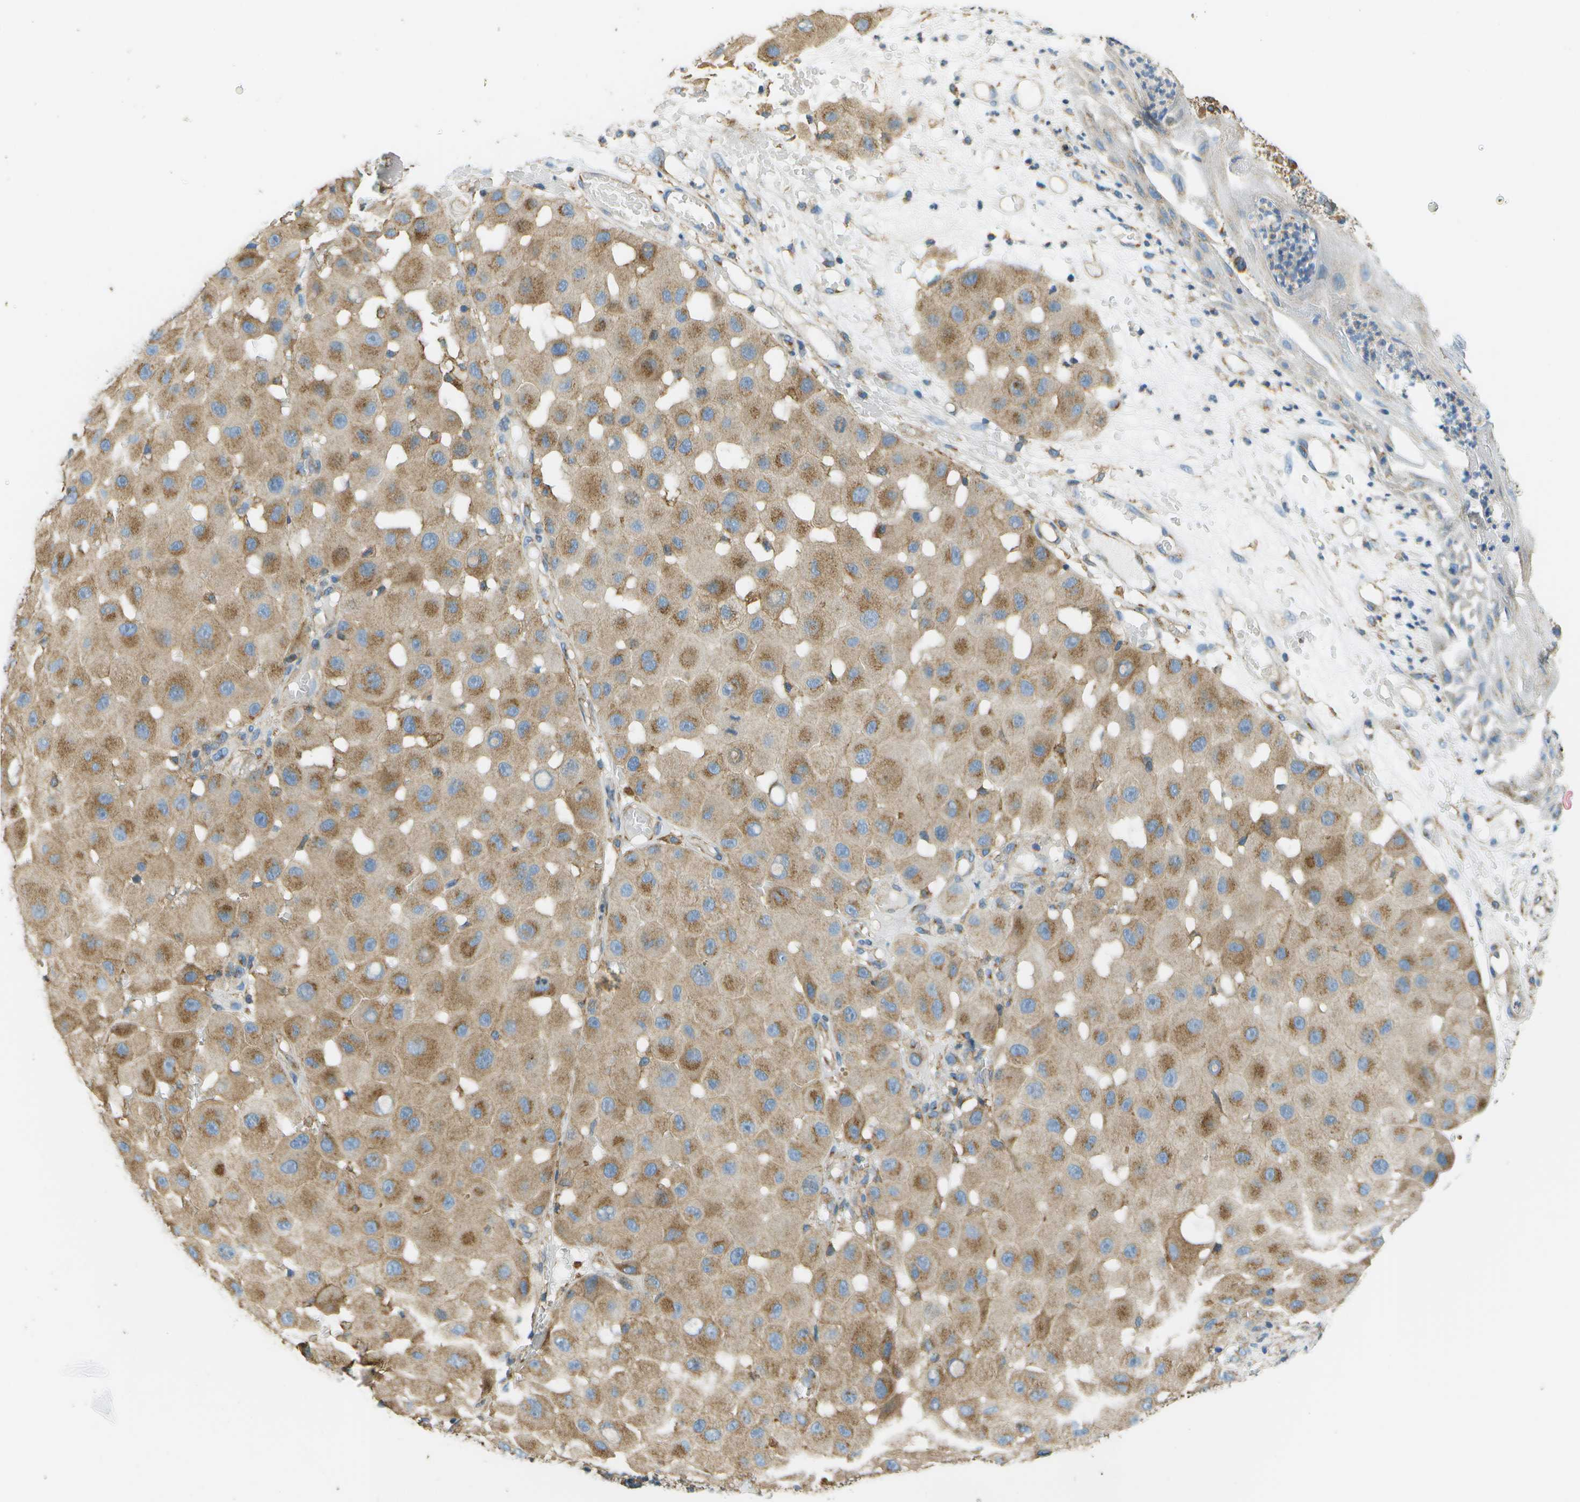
{"staining": {"intensity": "moderate", "quantity": ">75%", "location": "cytoplasmic/membranous"}, "tissue": "melanoma", "cell_type": "Tumor cells", "image_type": "cancer", "snomed": [{"axis": "morphology", "description": "Malignant melanoma, NOS"}, {"axis": "topography", "description": "Skin"}], "caption": "A brown stain highlights moderate cytoplasmic/membranous expression of a protein in malignant melanoma tumor cells.", "gene": "CLTC", "patient": {"sex": "female", "age": 81}}